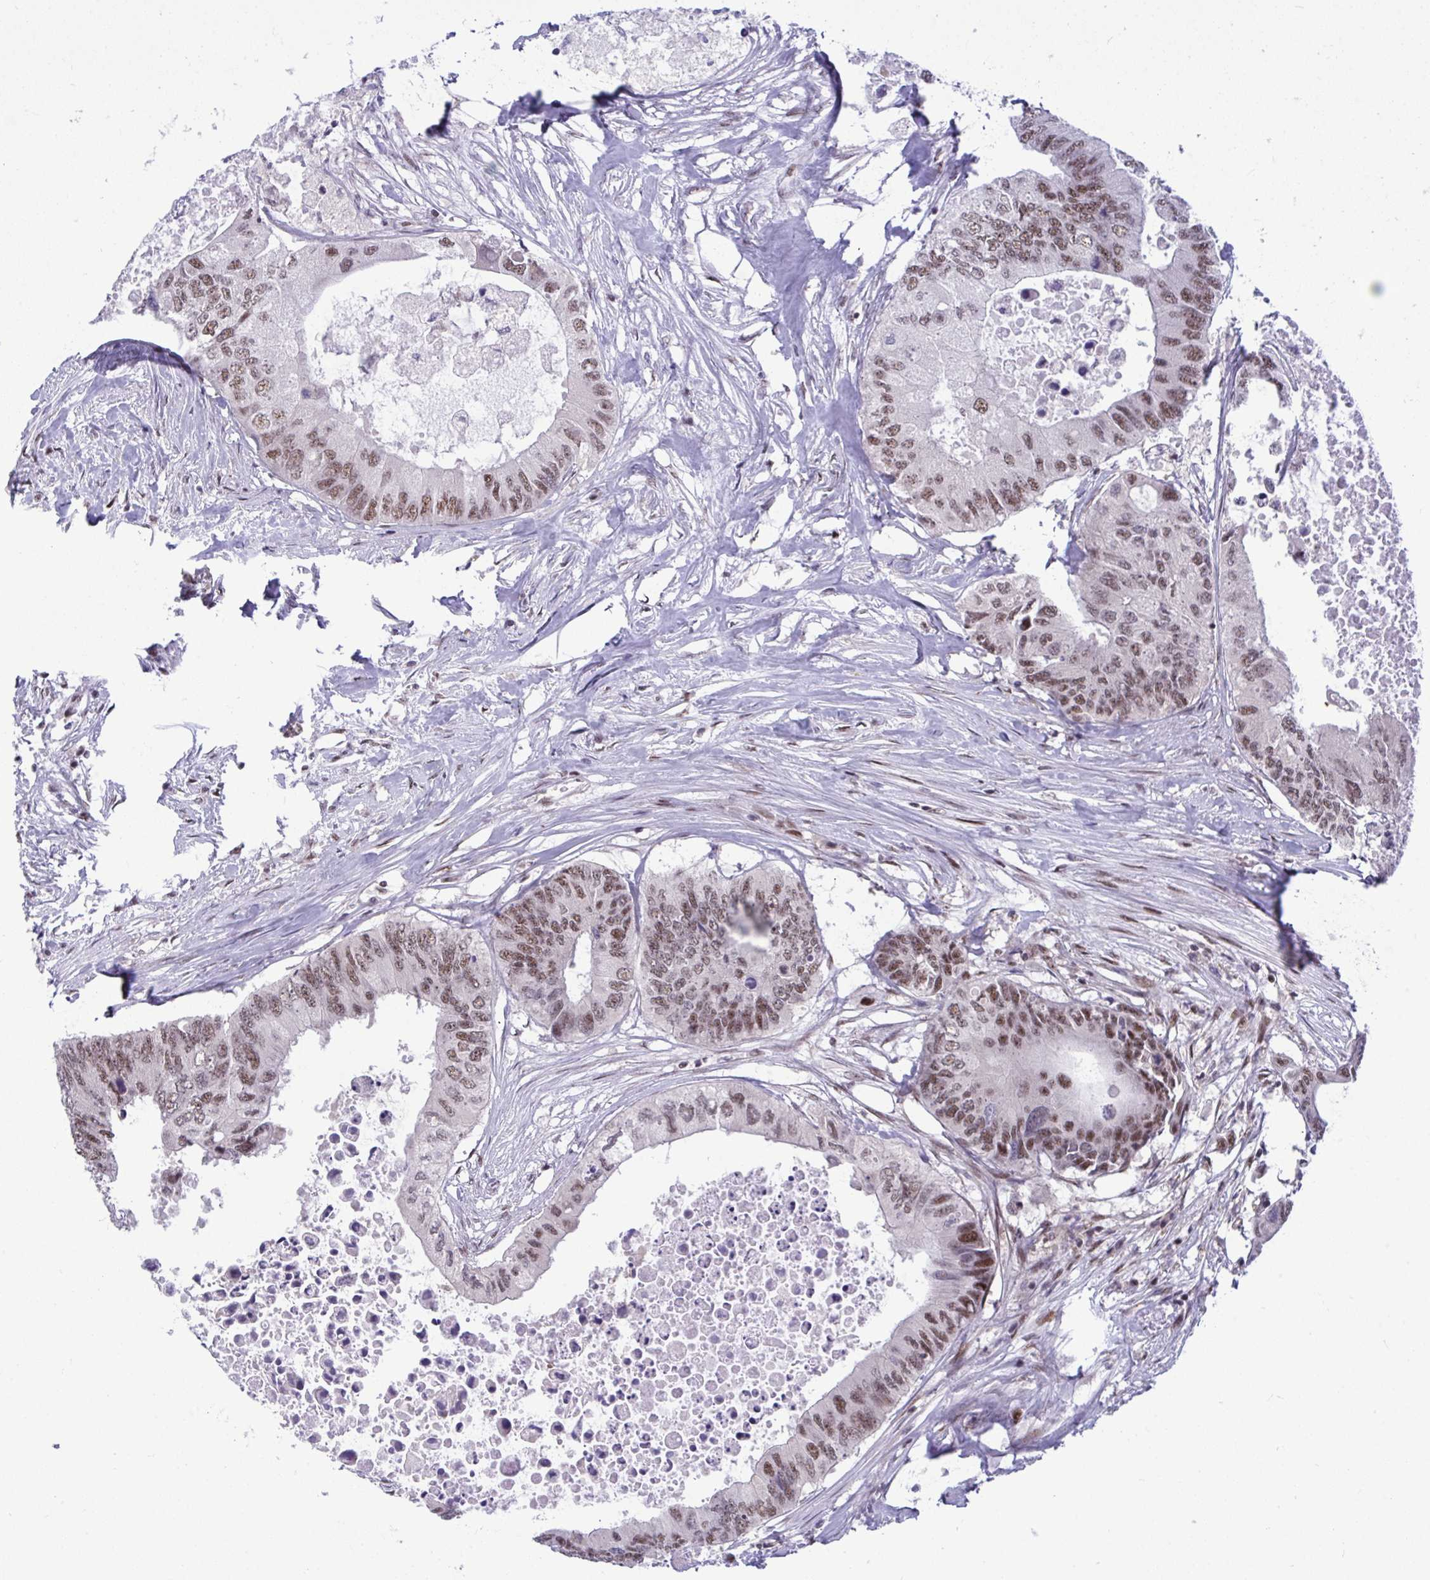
{"staining": {"intensity": "moderate", "quantity": ">75%", "location": "nuclear"}, "tissue": "colorectal cancer", "cell_type": "Tumor cells", "image_type": "cancer", "snomed": [{"axis": "morphology", "description": "Adenocarcinoma, NOS"}, {"axis": "topography", "description": "Colon"}], "caption": "Protein analysis of adenocarcinoma (colorectal) tissue demonstrates moderate nuclear staining in approximately >75% of tumor cells. The protein of interest is shown in brown color, while the nuclei are stained blue.", "gene": "WBP11", "patient": {"sex": "male", "age": 71}}